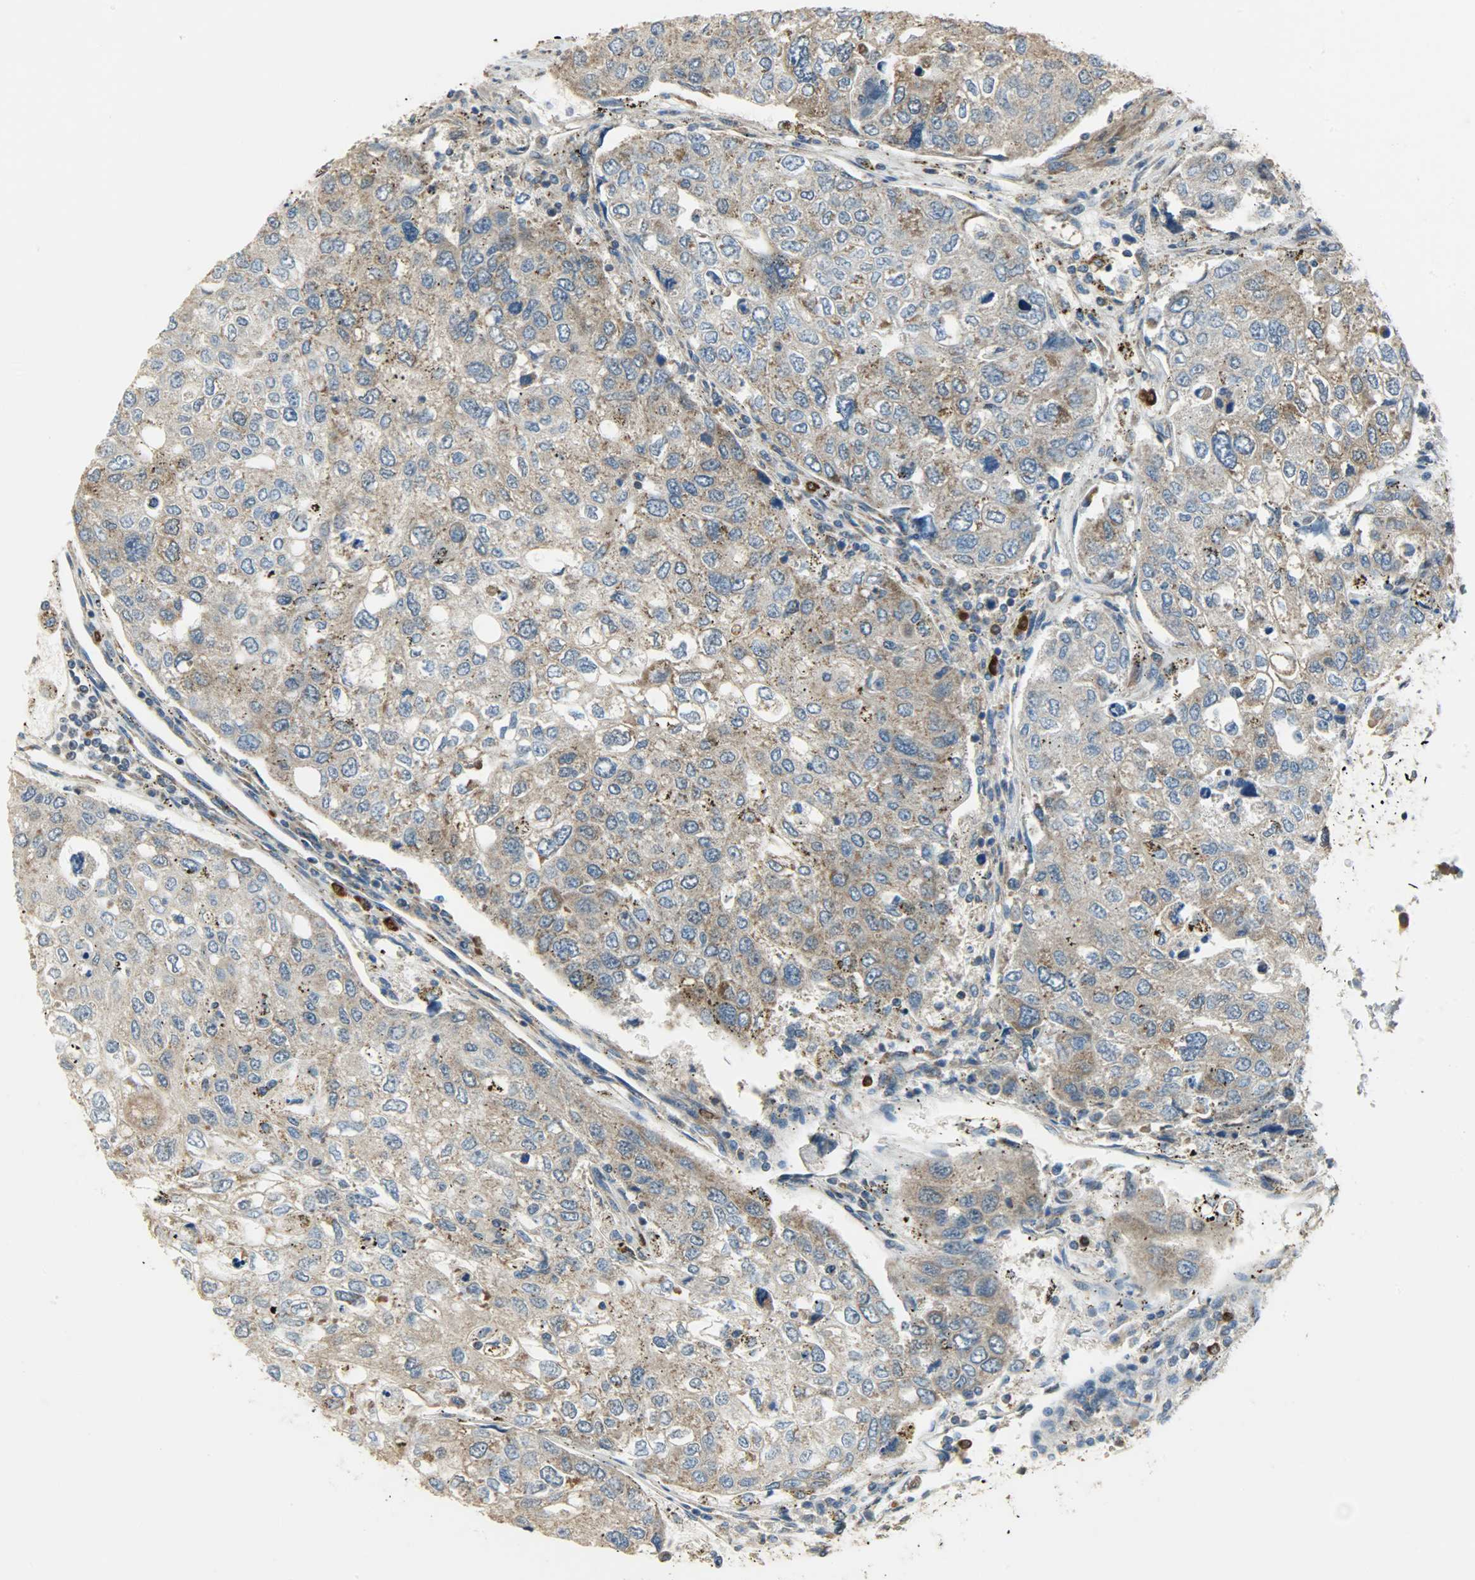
{"staining": {"intensity": "moderate", "quantity": ">75%", "location": "cytoplasmic/membranous"}, "tissue": "urothelial cancer", "cell_type": "Tumor cells", "image_type": "cancer", "snomed": [{"axis": "morphology", "description": "Urothelial carcinoma, High grade"}, {"axis": "topography", "description": "Lymph node"}, {"axis": "topography", "description": "Urinary bladder"}], "caption": "This image displays immunohistochemistry (IHC) staining of urothelial cancer, with medium moderate cytoplasmic/membranous expression in about >75% of tumor cells.", "gene": "C1orf198", "patient": {"sex": "male", "age": 51}}